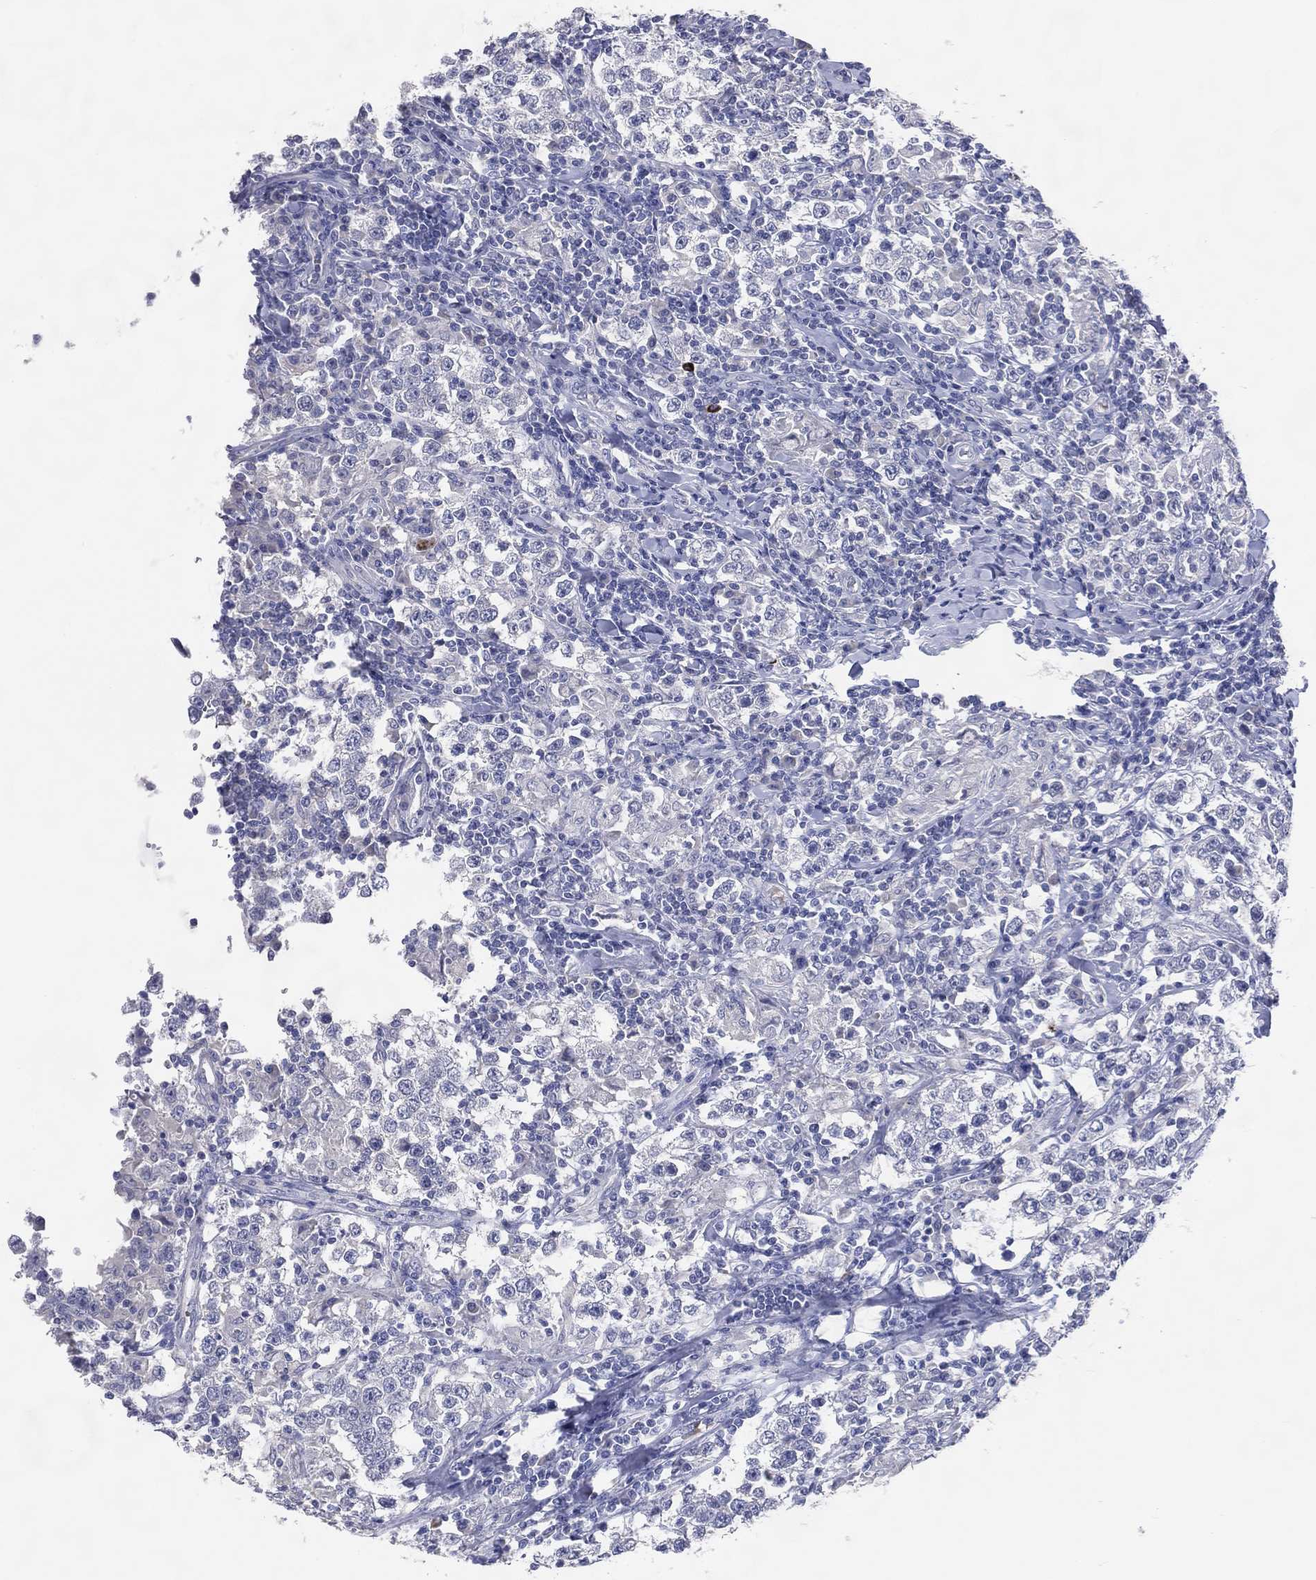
{"staining": {"intensity": "negative", "quantity": "none", "location": "none"}, "tissue": "testis cancer", "cell_type": "Tumor cells", "image_type": "cancer", "snomed": [{"axis": "morphology", "description": "Seminoma, NOS"}, {"axis": "morphology", "description": "Carcinoma, Embryonal, NOS"}, {"axis": "topography", "description": "Testis"}], "caption": "Testis cancer was stained to show a protein in brown. There is no significant staining in tumor cells.", "gene": "DNAH6", "patient": {"sex": "male", "age": 41}}